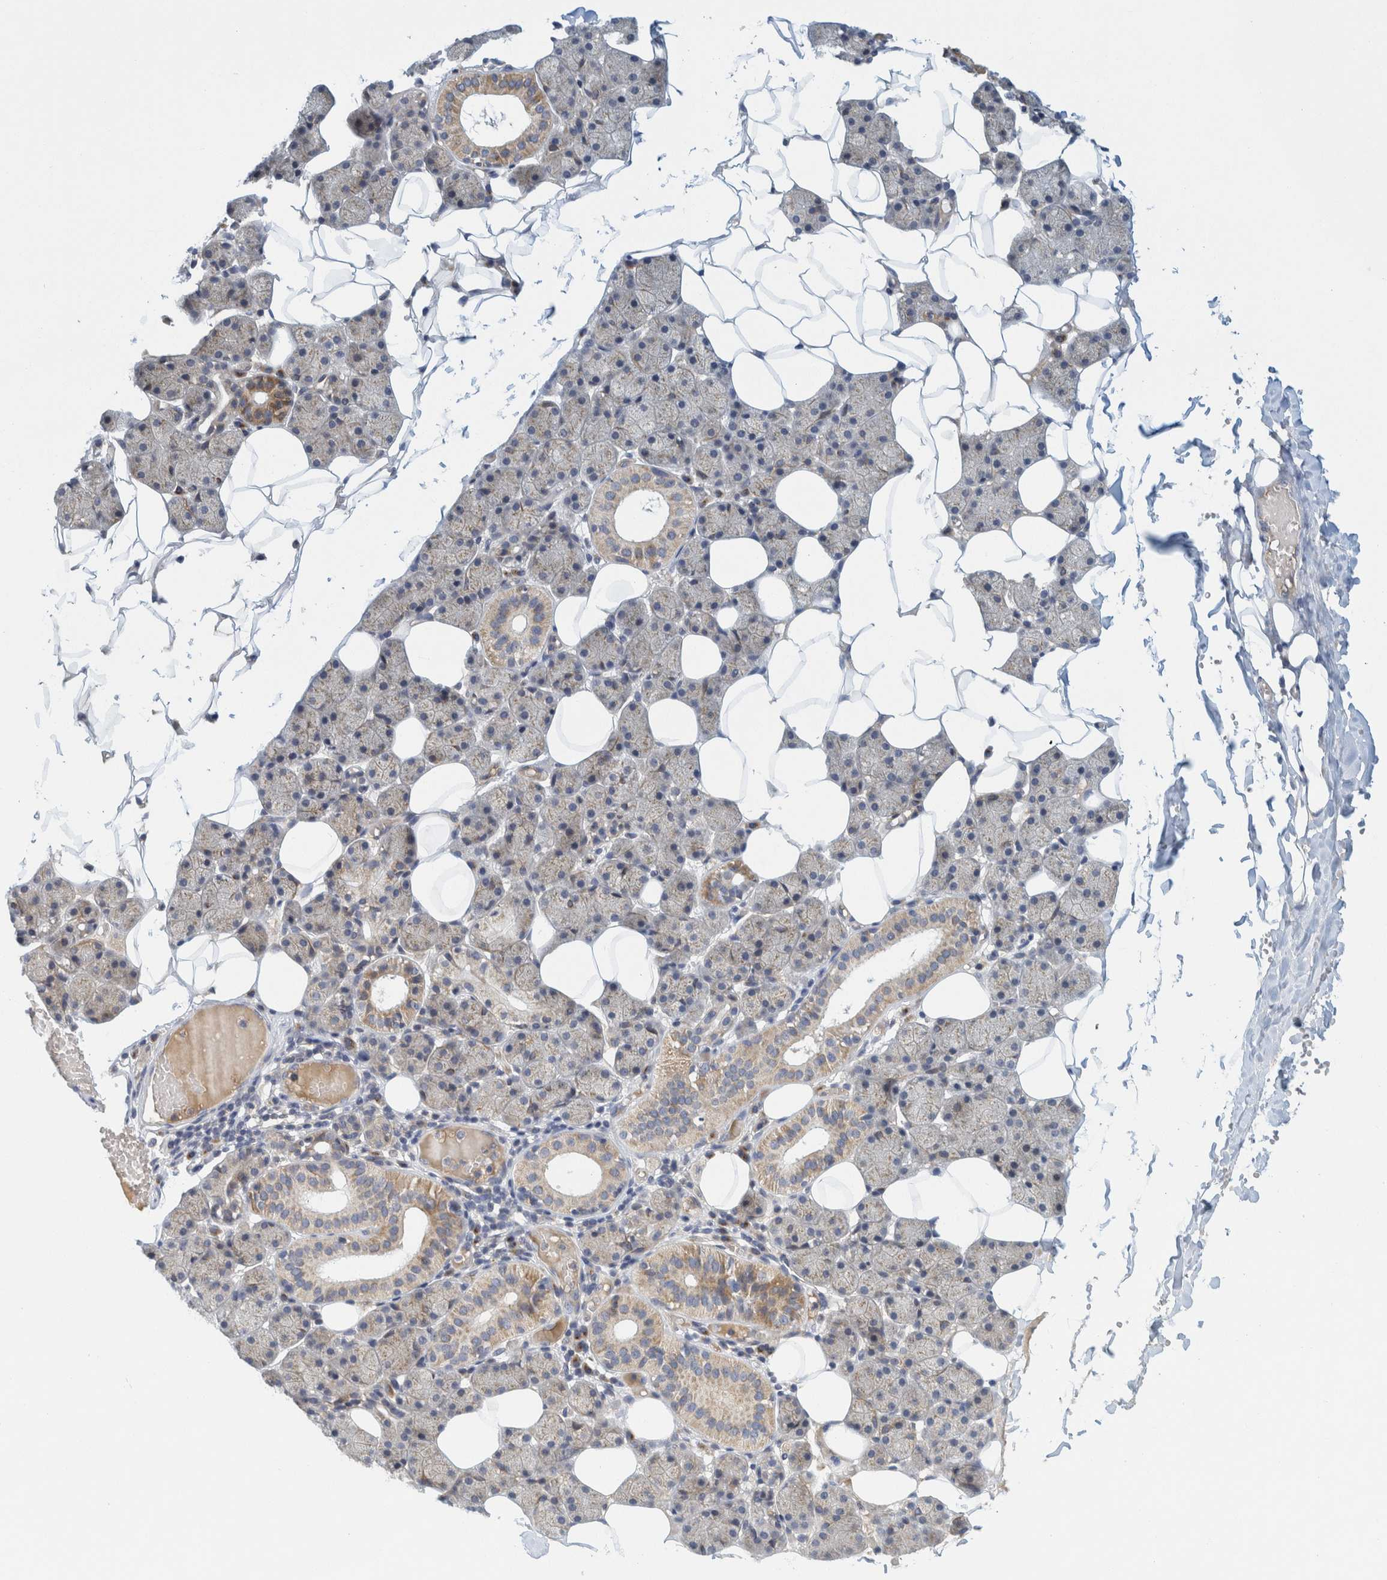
{"staining": {"intensity": "moderate", "quantity": "<25%", "location": "cytoplasmic/membranous"}, "tissue": "salivary gland", "cell_type": "Glandular cells", "image_type": "normal", "snomed": [{"axis": "morphology", "description": "Normal tissue, NOS"}, {"axis": "topography", "description": "Salivary gland"}], "caption": "A brown stain labels moderate cytoplasmic/membranous staining of a protein in glandular cells of benign human salivary gland. The protein of interest is shown in brown color, while the nuclei are stained blue.", "gene": "ZNF324B", "patient": {"sex": "female", "age": 33}}